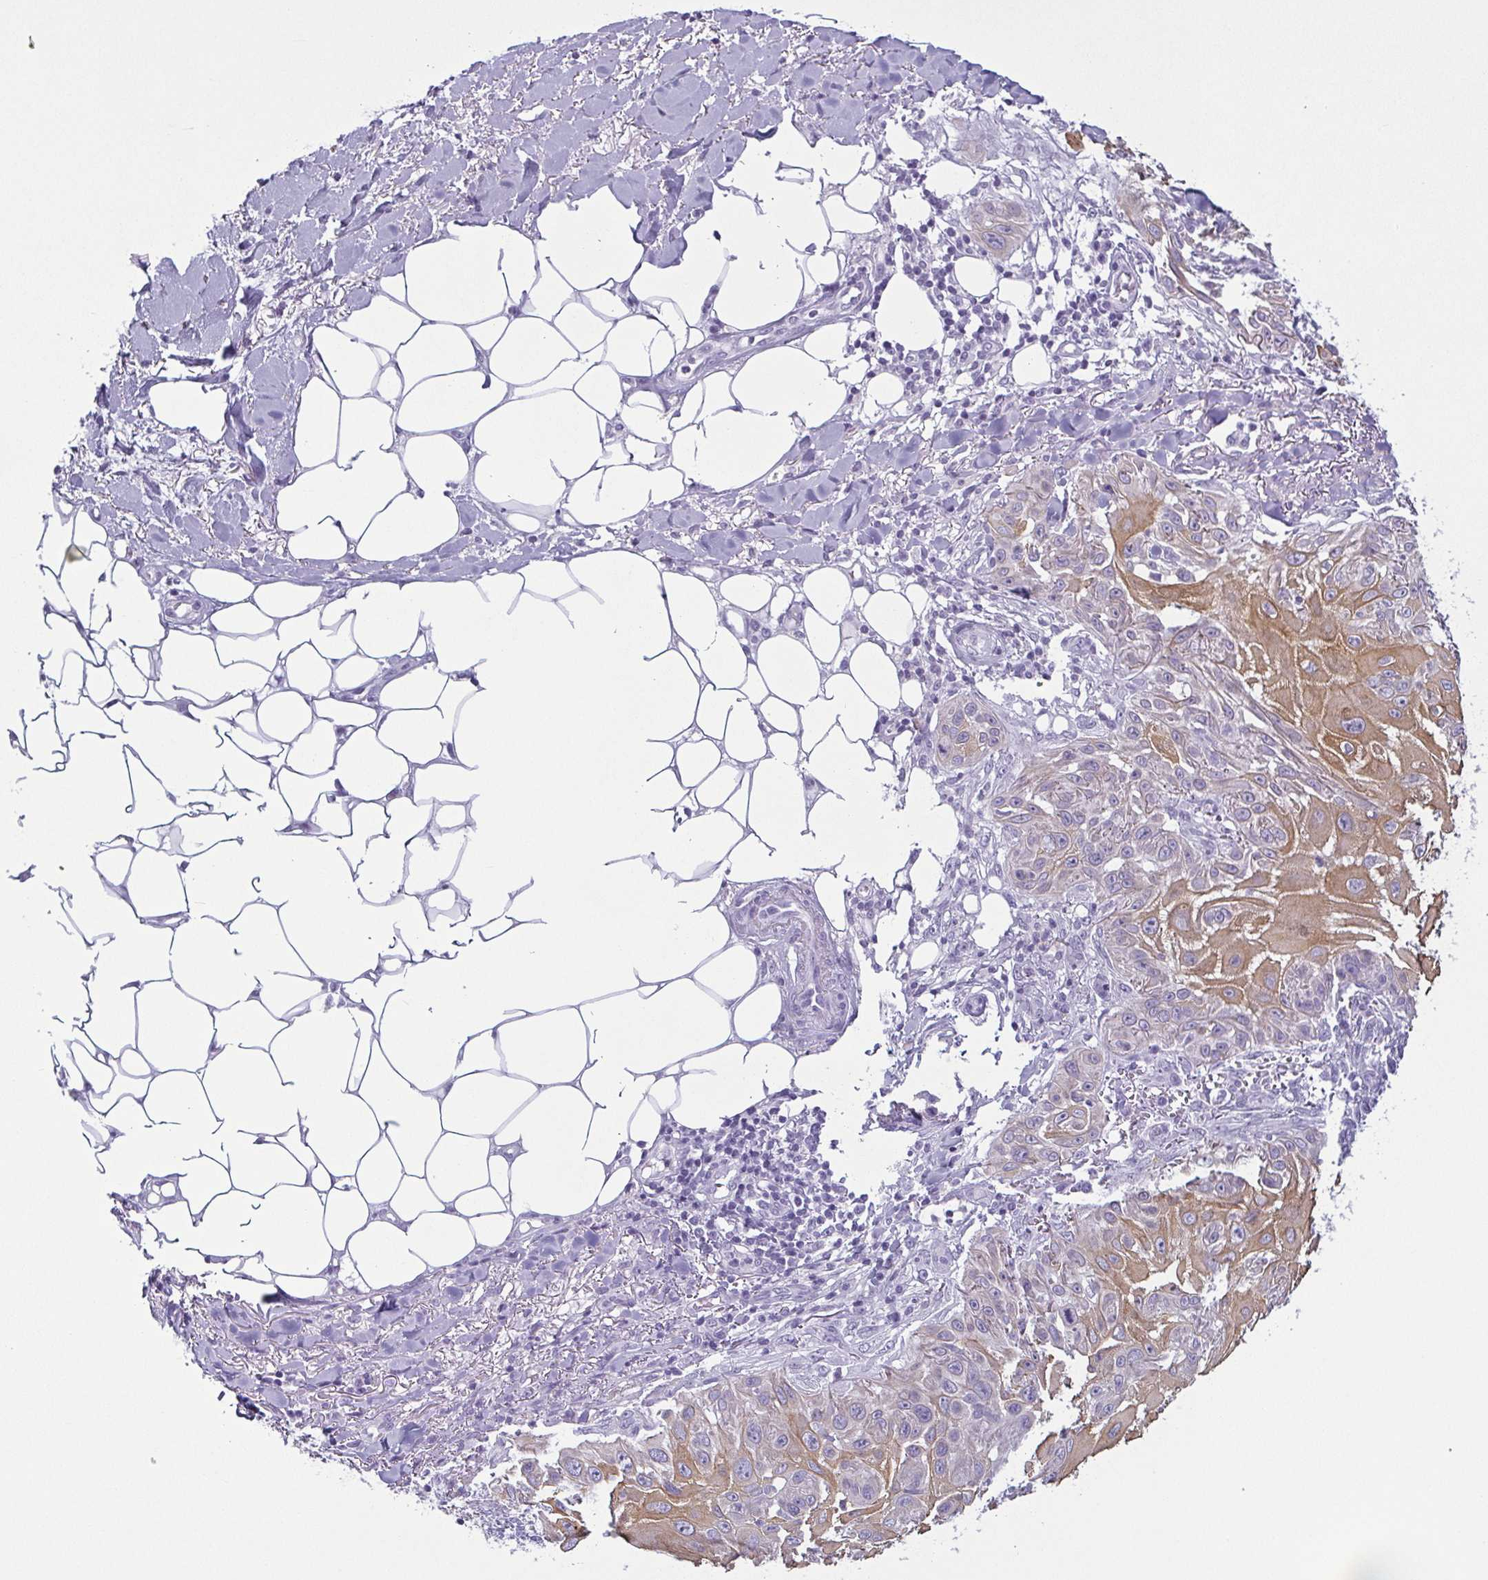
{"staining": {"intensity": "moderate", "quantity": "25%-75%", "location": "cytoplasmic/membranous"}, "tissue": "skin cancer", "cell_type": "Tumor cells", "image_type": "cancer", "snomed": [{"axis": "morphology", "description": "Squamous cell carcinoma, NOS"}, {"axis": "topography", "description": "Skin"}], "caption": "This photomicrograph demonstrates immunohistochemistry (IHC) staining of skin cancer, with medium moderate cytoplasmic/membranous positivity in approximately 25%-75% of tumor cells.", "gene": "KRT78", "patient": {"sex": "female", "age": 91}}